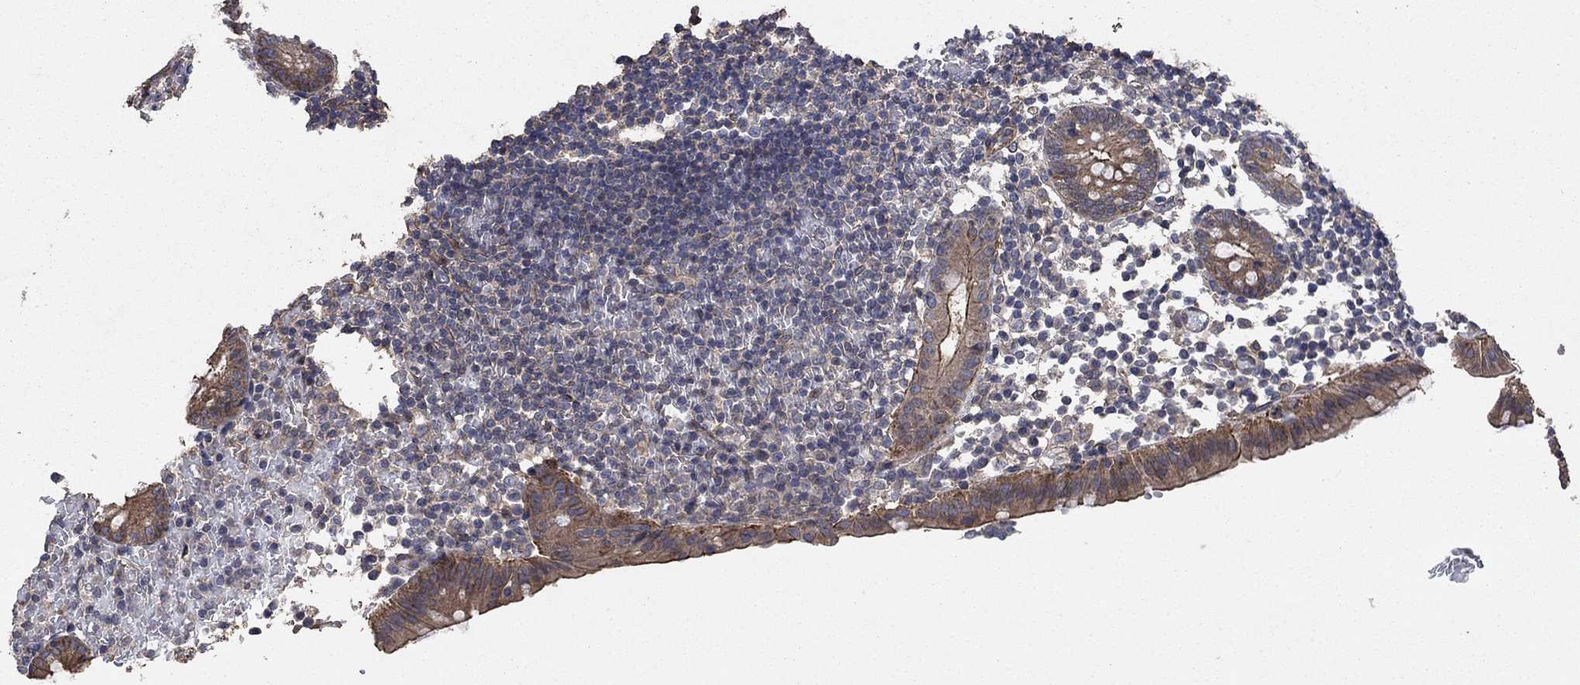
{"staining": {"intensity": "moderate", "quantity": ">75%", "location": "cytoplasmic/membranous"}, "tissue": "appendix", "cell_type": "Glandular cells", "image_type": "normal", "snomed": [{"axis": "morphology", "description": "Normal tissue, NOS"}, {"axis": "topography", "description": "Appendix"}], "caption": "High-magnification brightfield microscopy of benign appendix stained with DAB (brown) and counterstained with hematoxylin (blue). glandular cells exhibit moderate cytoplasmic/membranous expression is seen in about>75% of cells. (DAB IHC, brown staining for protein, blue staining for nuclei).", "gene": "PDE3A", "patient": {"sex": "female", "age": 40}}